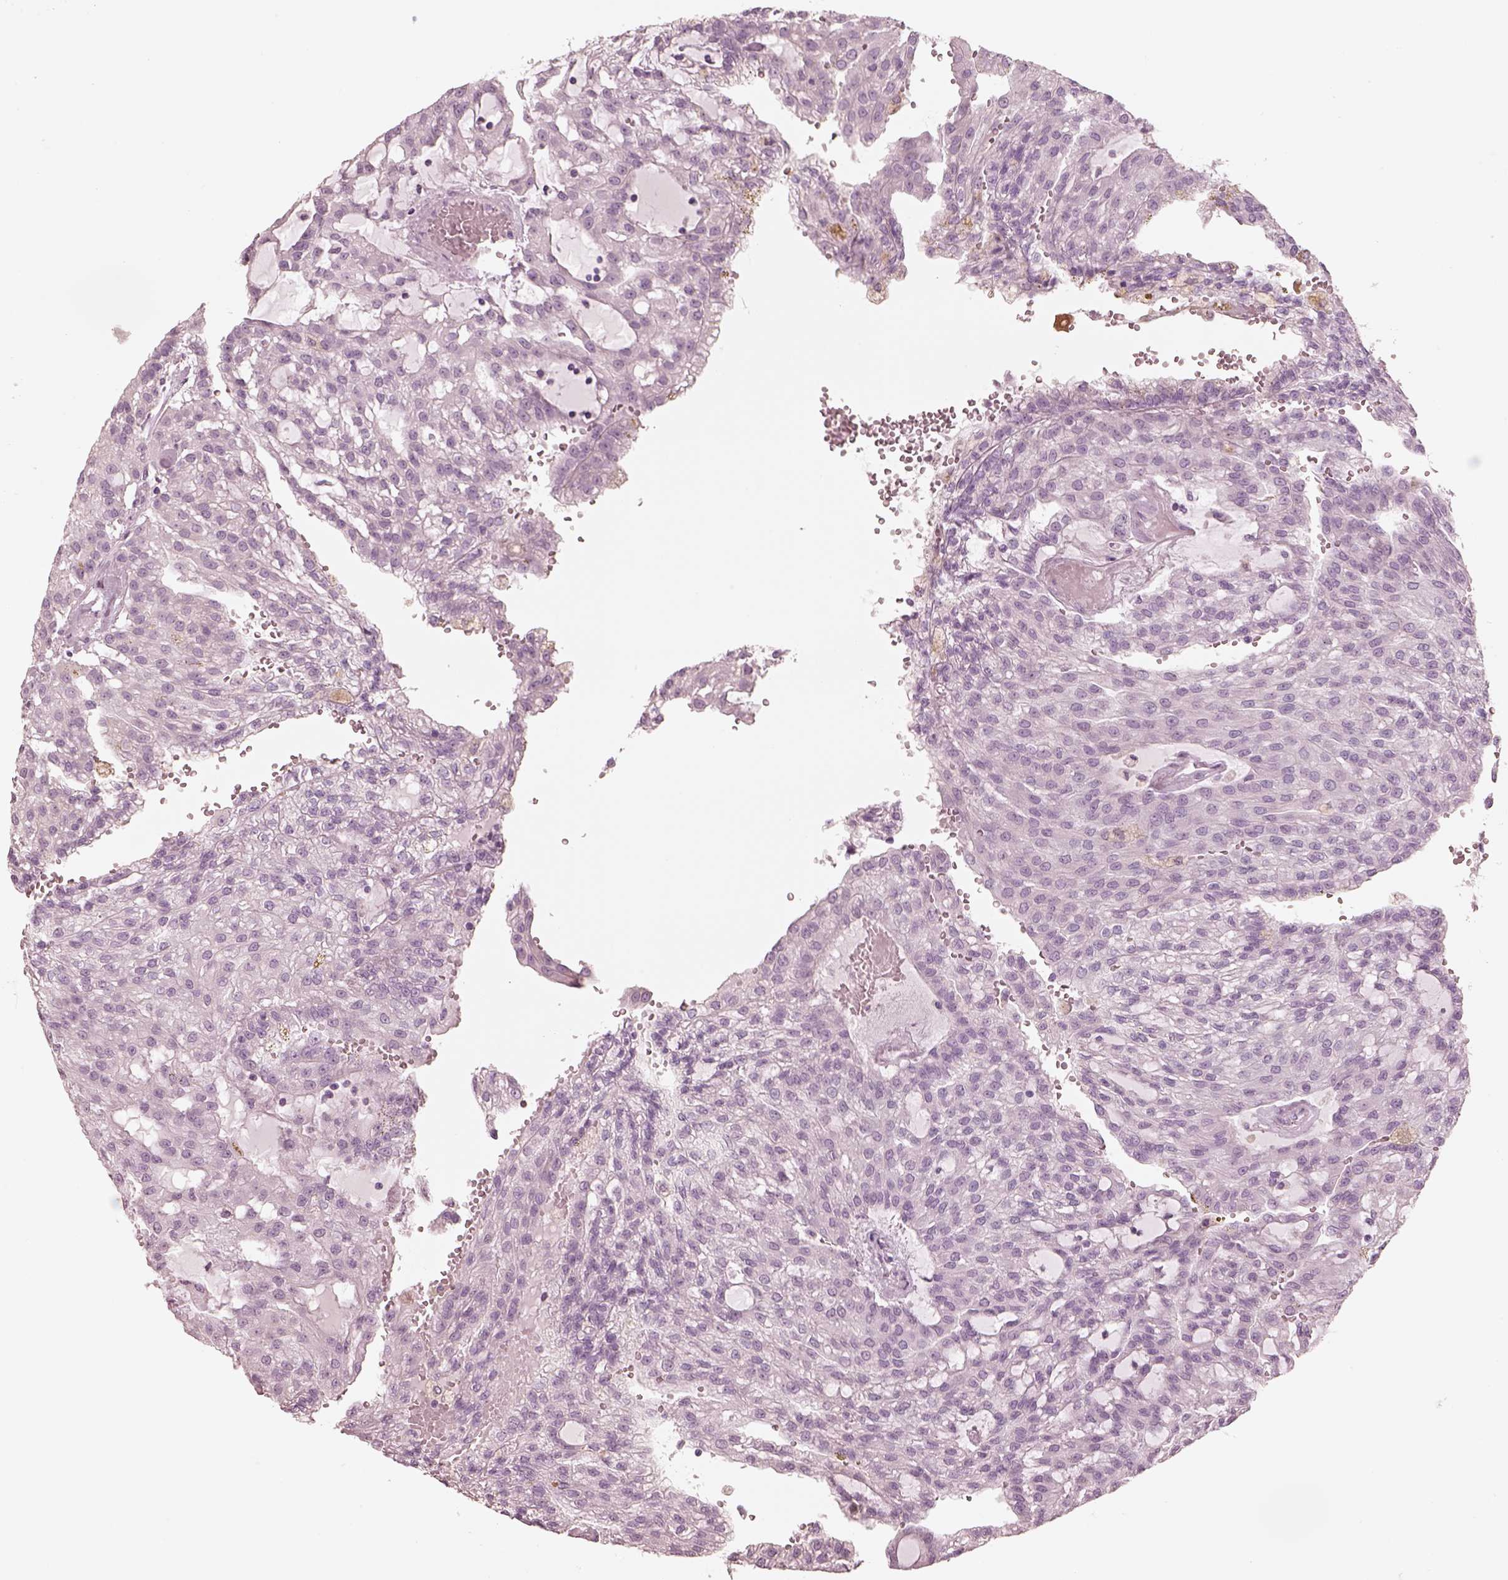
{"staining": {"intensity": "negative", "quantity": "none", "location": "none"}, "tissue": "renal cancer", "cell_type": "Tumor cells", "image_type": "cancer", "snomed": [{"axis": "morphology", "description": "Adenocarcinoma, NOS"}, {"axis": "topography", "description": "Kidney"}], "caption": "A histopathology image of adenocarcinoma (renal) stained for a protein displays no brown staining in tumor cells. (DAB (3,3'-diaminobenzidine) immunohistochemistry, high magnification).", "gene": "PON3", "patient": {"sex": "male", "age": 63}}